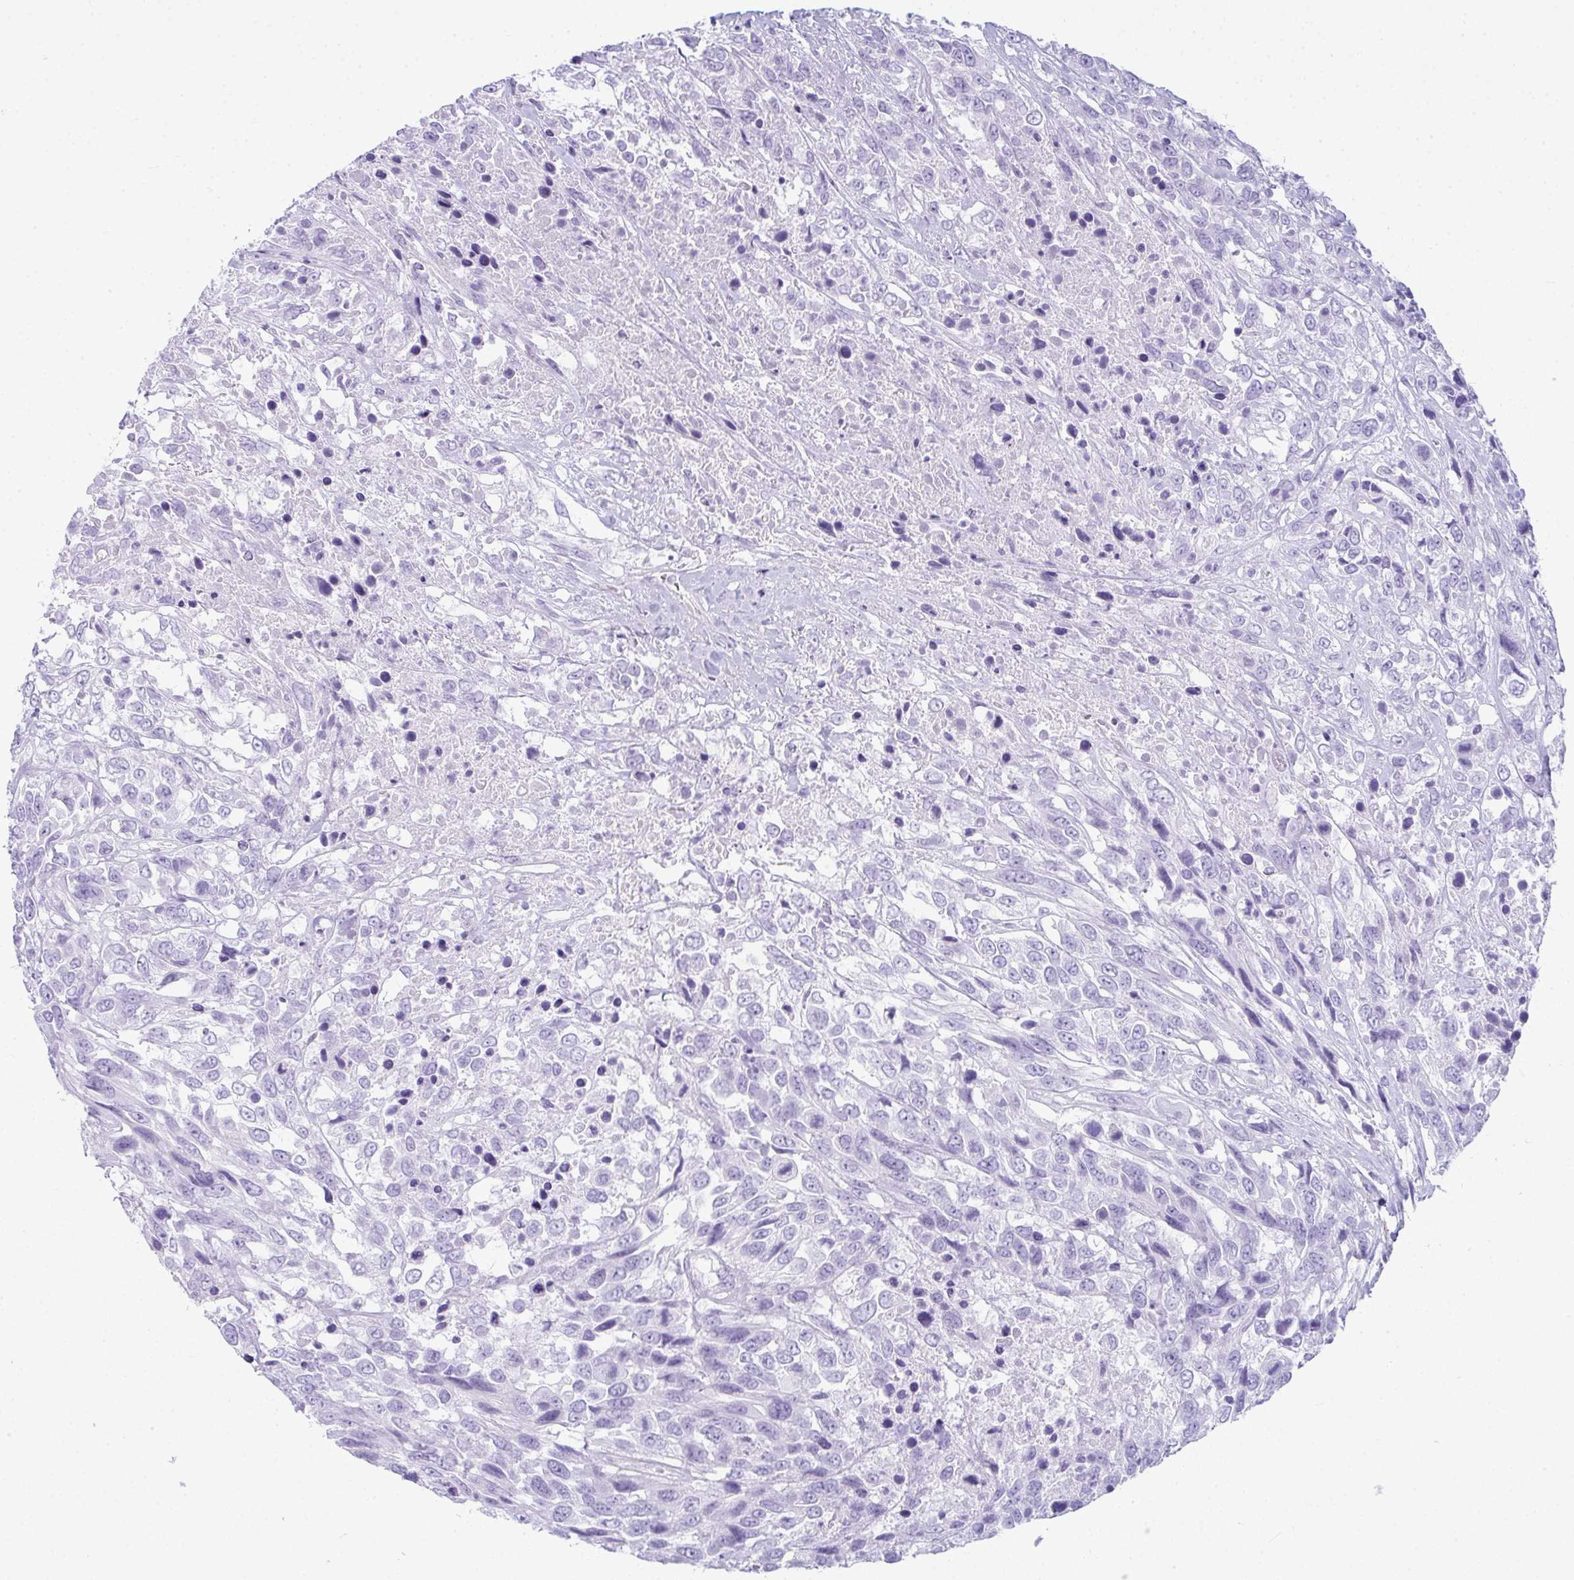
{"staining": {"intensity": "negative", "quantity": "none", "location": "none"}, "tissue": "urothelial cancer", "cell_type": "Tumor cells", "image_type": "cancer", "snomed": [{"axis": "morphology", "description": "Urothelial carcinoma, High grade"}, {"axis": "topography", "description": "Urinary bladder"}], "caption": "A histopathology image of human urothelial carcinoma (high-grade) is negative for staining in tumor cells.", "gene": "RASL10A", "patient": {"sex": "female", "age": 70}}